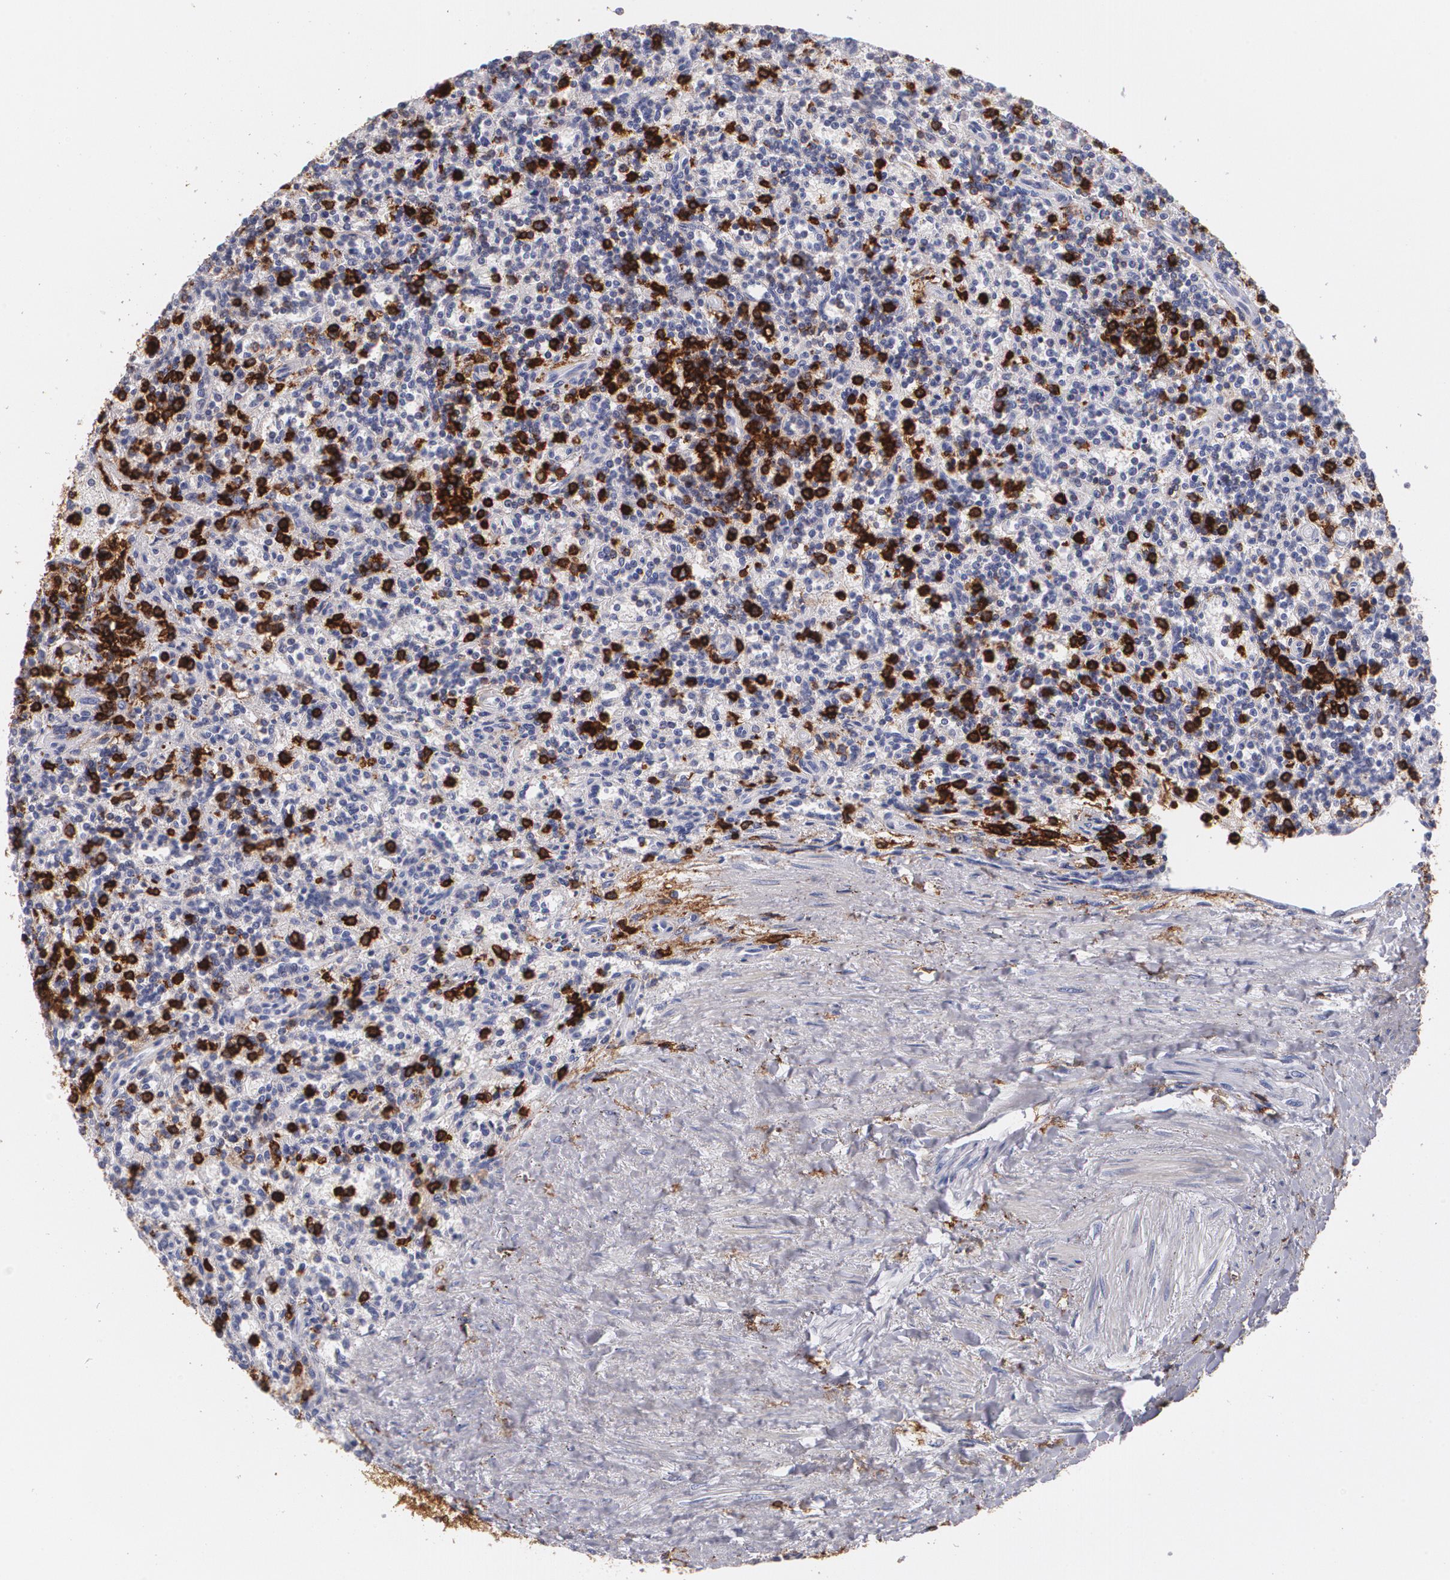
{"staining": {"intensity": "negative", "quantity": "none", "location": "none"}, "tissue": "lymphoma", "cell_type": "Tumor cells", "image_type": "cancer", "snomed": [{"axis": "morphology", "description": "Malignant lymphoma, non-Hodgkin's type, Low grade"}, {"axis": "topography", "description": "Spleen"}], "caption": "DAB immunohistochemical staining of human low-grade malignant lymphoma, non-Hodgkin's type displays no significant expression in tumor cells.", "gene": "PTPRC", "patient": {"sex": "male", "age": 73}}